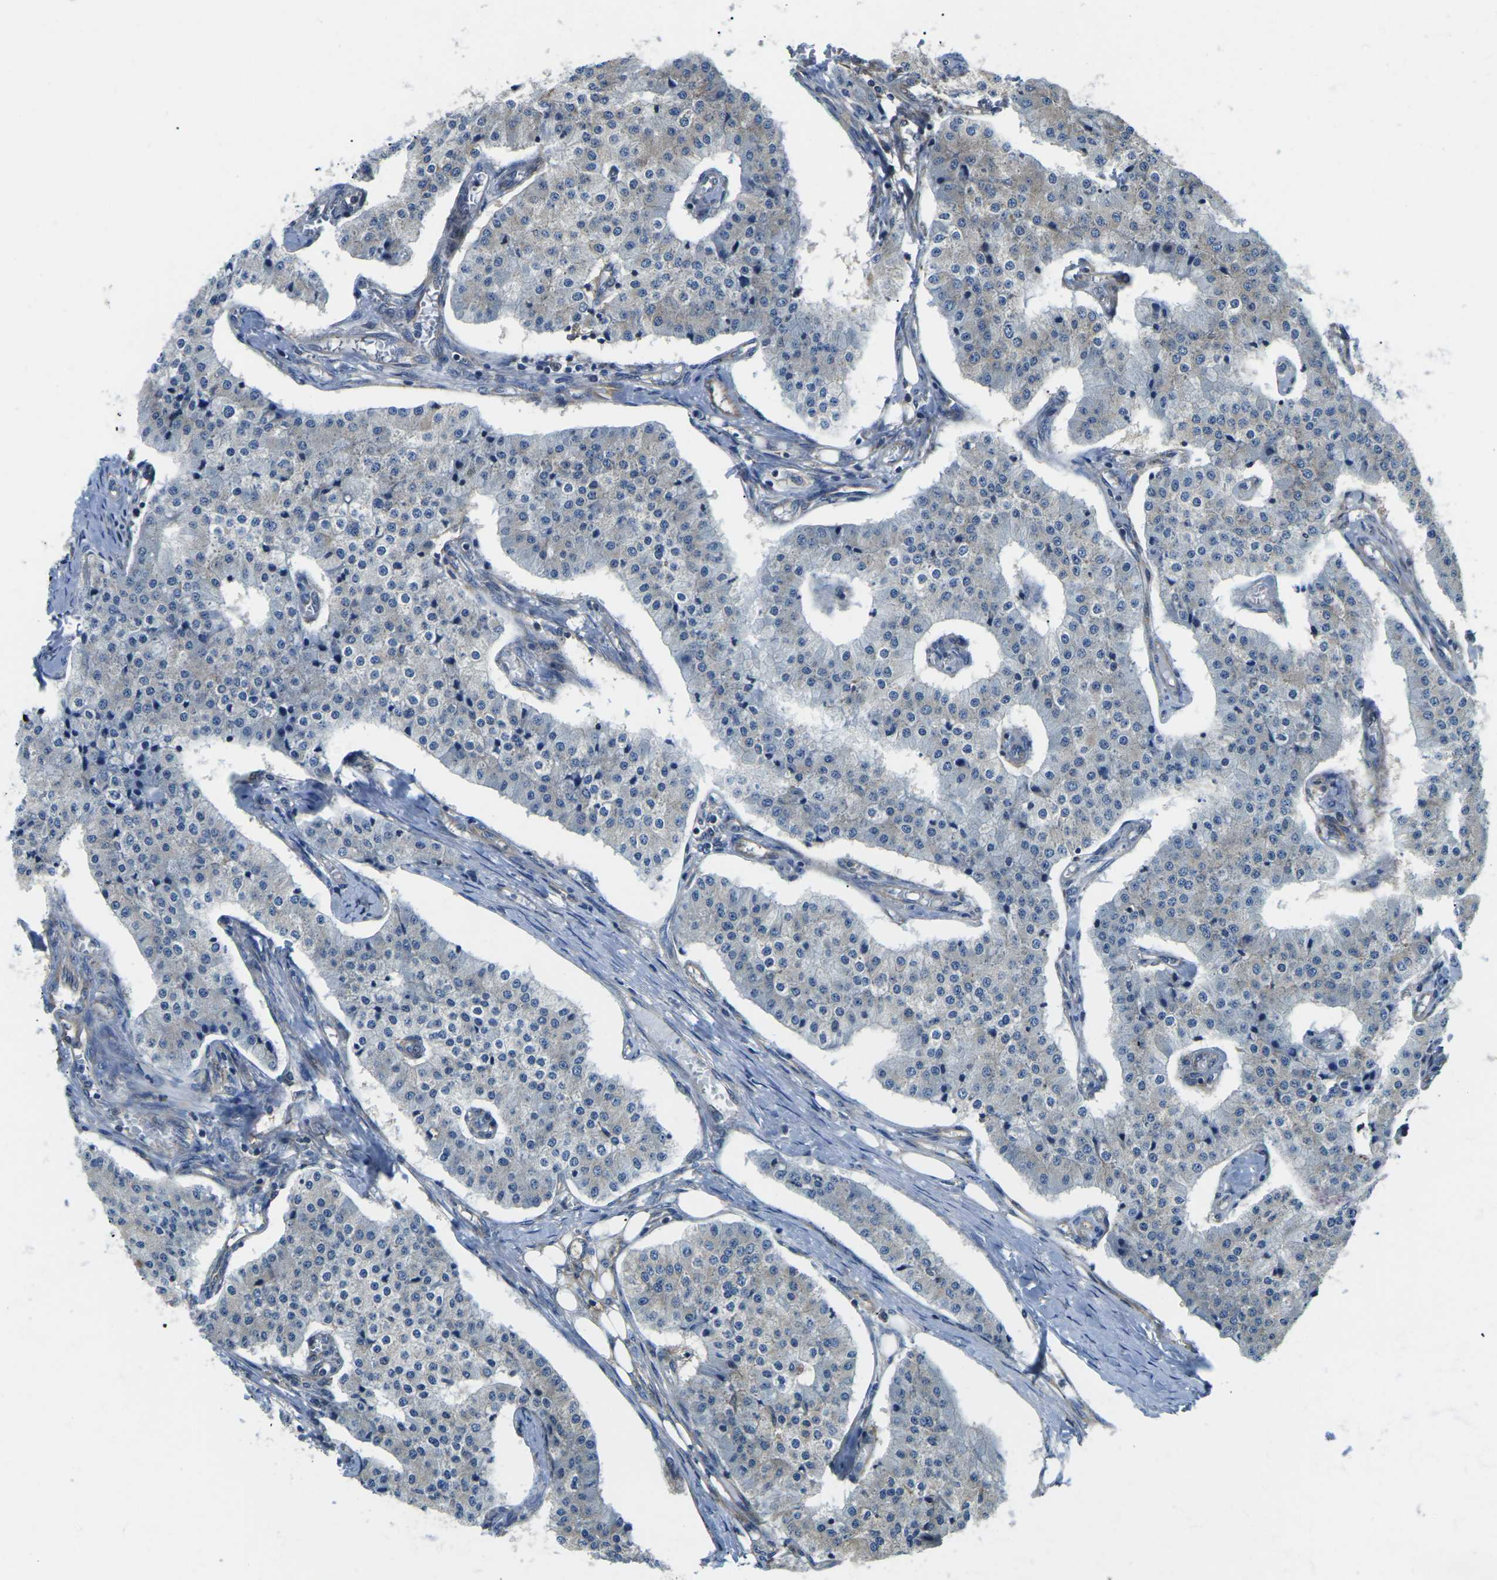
{"staining": {"intensity": "negative", "quantity": "none", "location": "none"}, "tissue": "carcinoid", "cell_type": "Tumor cells", "image_type": "cancer", "snomed": [{"axis": "morphology", "description": "Carcinoid, malignant, NOS"}, {"axis": "topography", "description": "Colon"}], "caption": "A photomicrograph of malignant carcinoid stained for a protein reveals no brown staining in tumor cells.", "gene": "TMEFF2", "patient": {"sex": "female", "age": 52}}